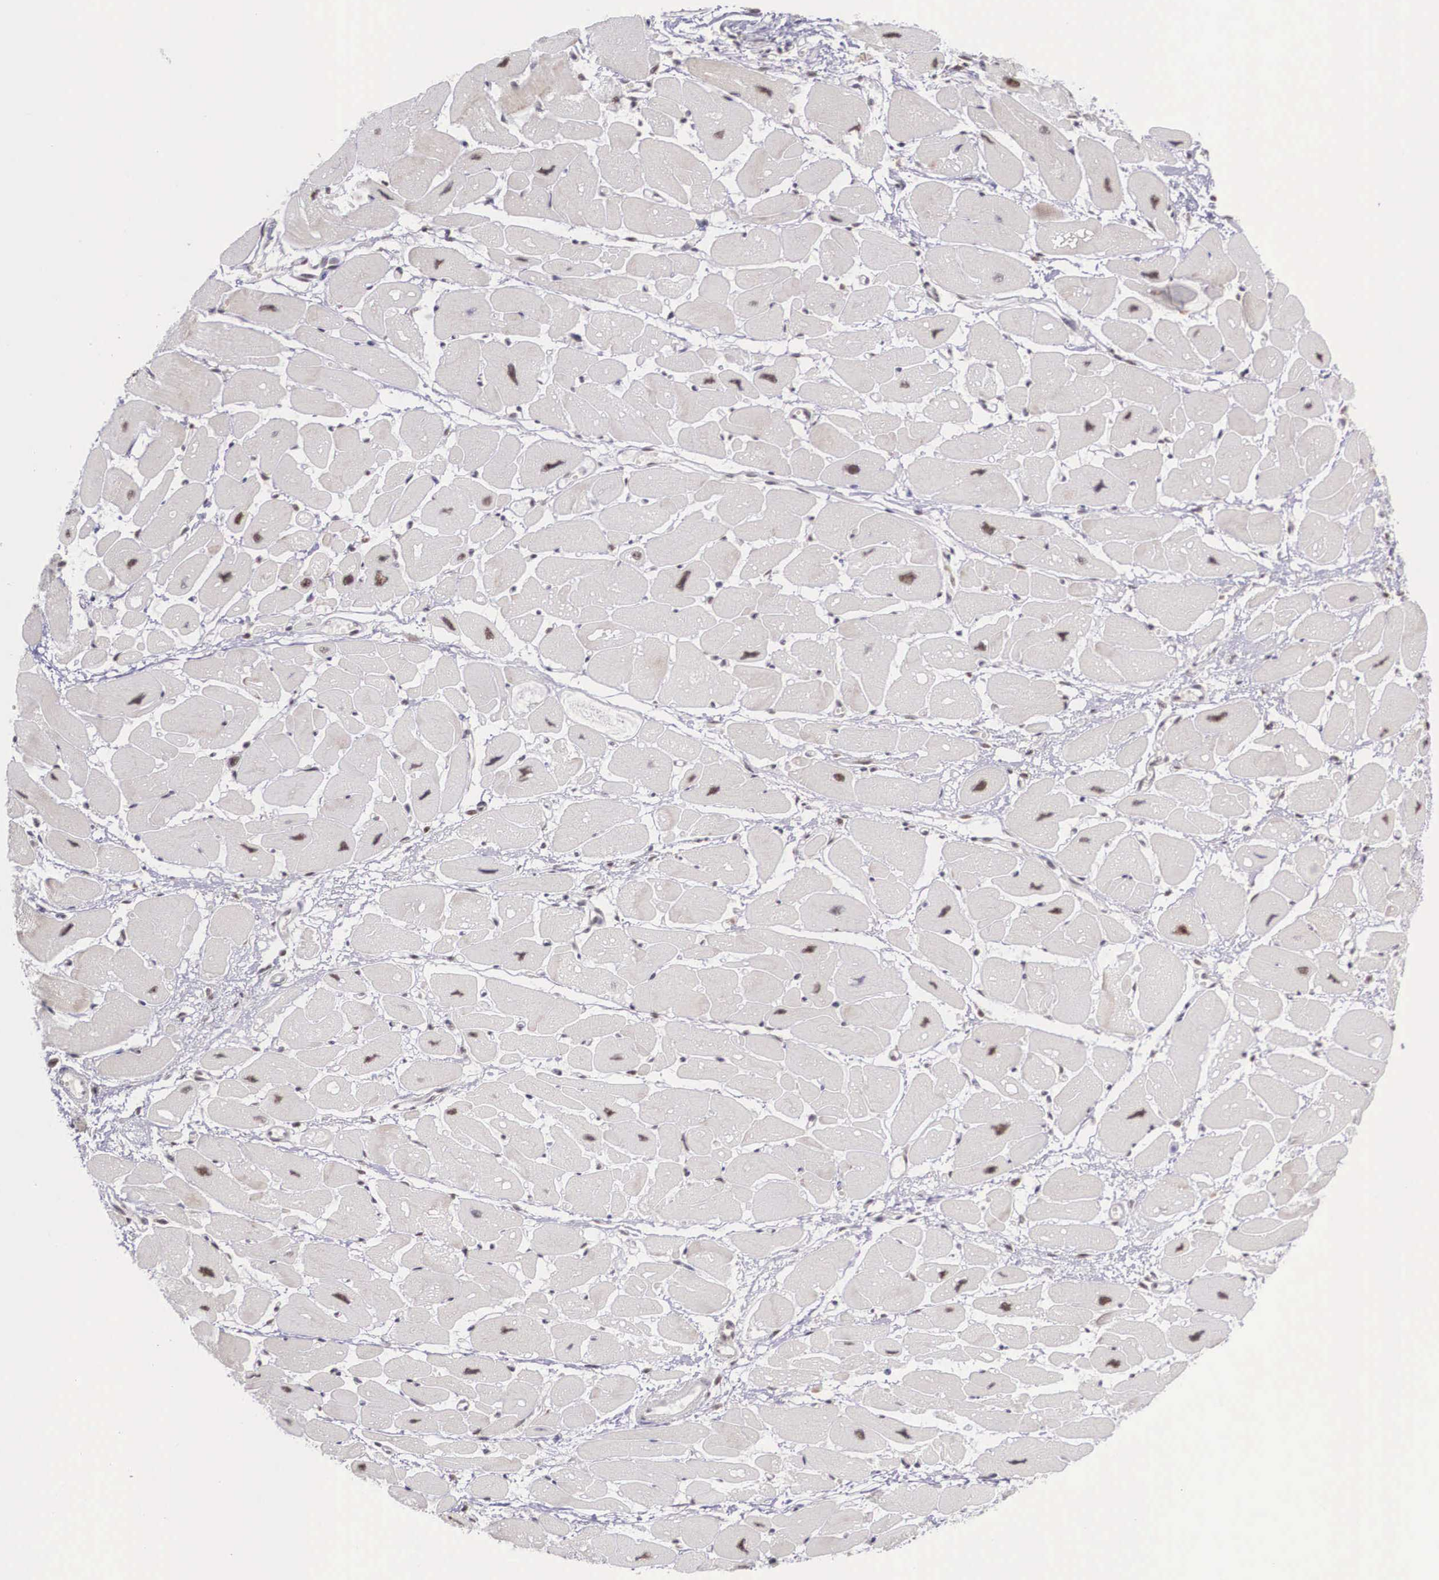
{"staining": {"intensity": "moderate", "quantity": "25%-75%", "location": "nuclear"}, "tissue": "heart muscle", "cell_type": "Cardiomyocytes", "image_type": "normal", "snomed": [{"axis": "morphology", "description": "Normal tissue, NOS"}, {"axis": "topography", "description": "Heart"}], "caption": "Human heart muscle stained with a protein marker displays moderate staining in cardiomyocytes.", "gene": "POLR2F", "patient": {"sex": "female", "age": 54}}